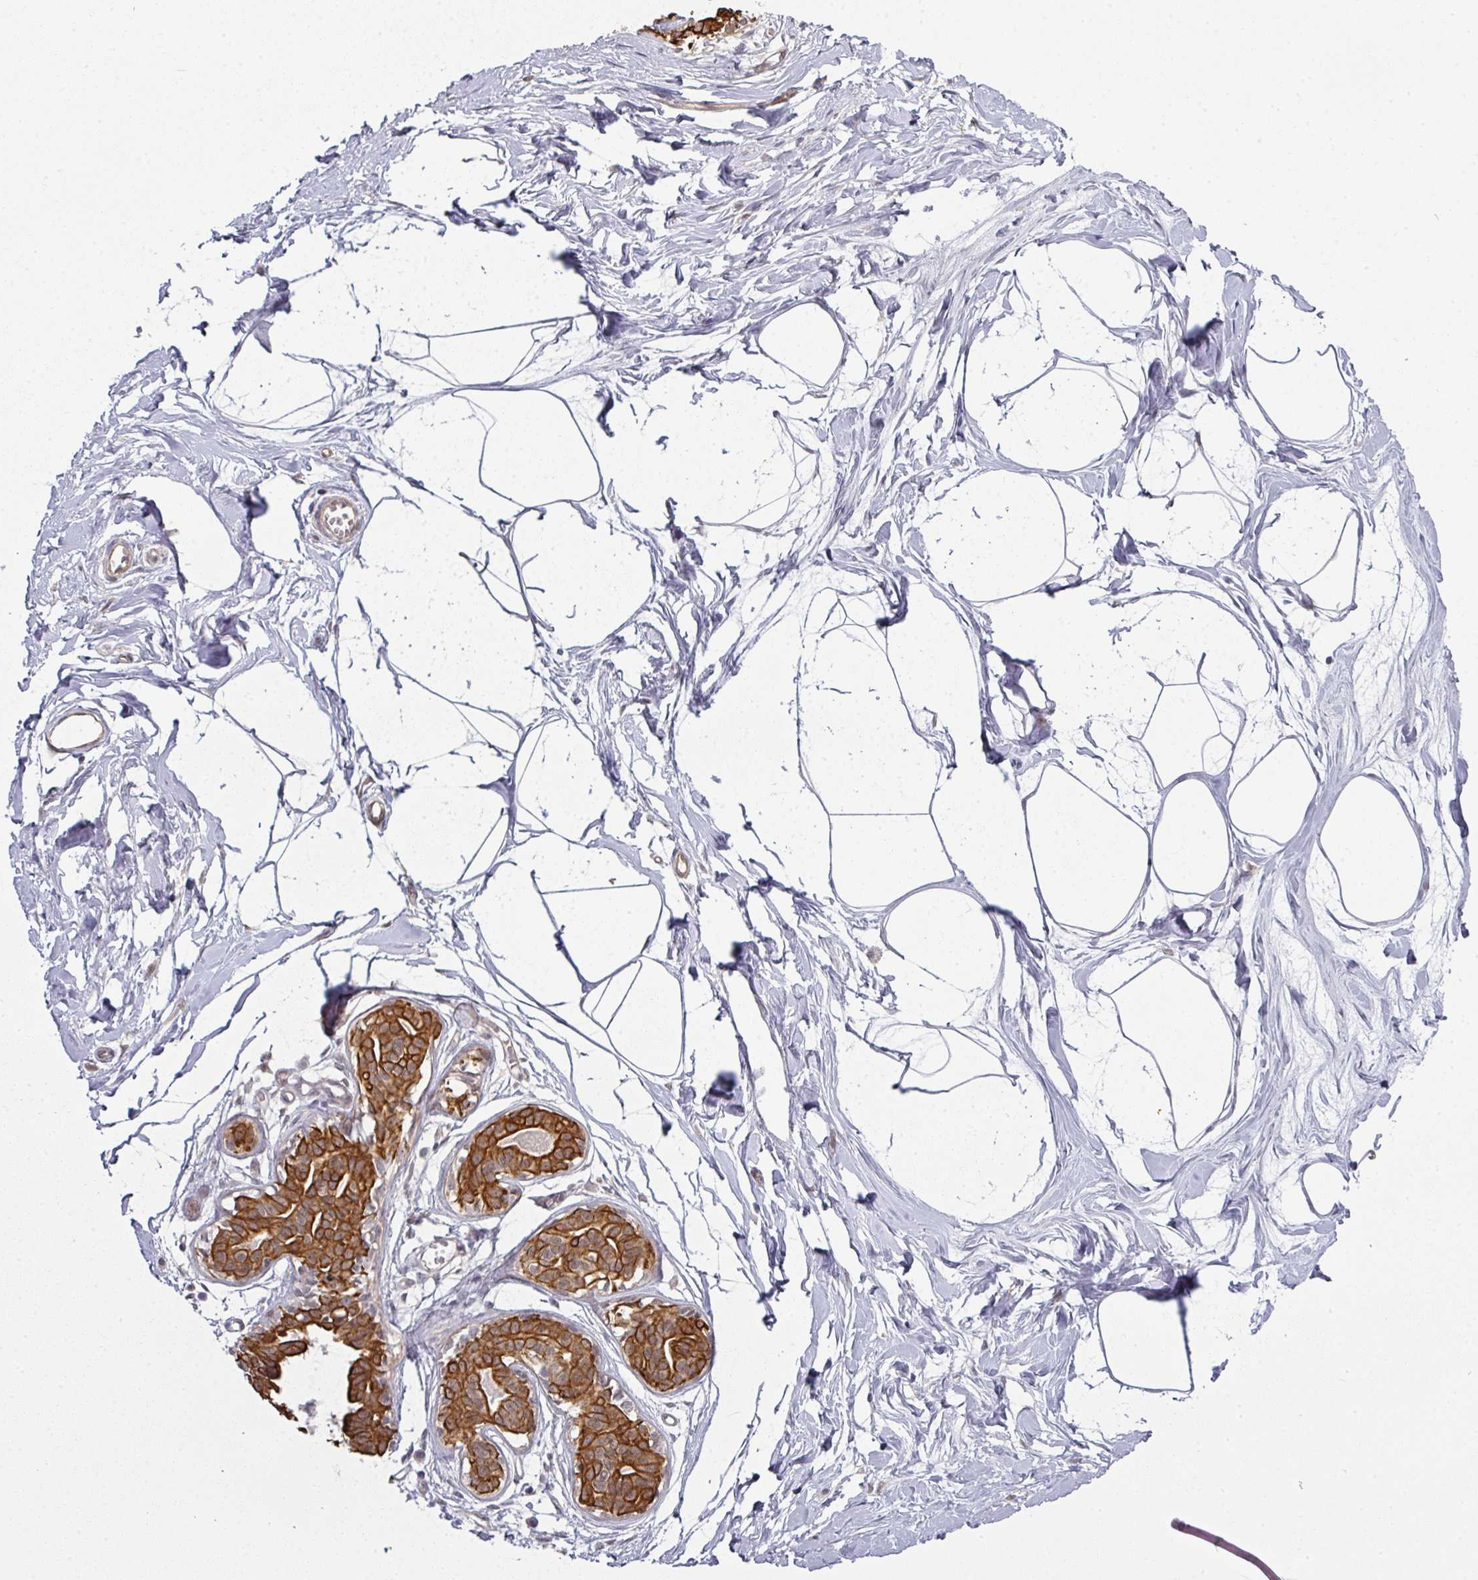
{"staining": {"intensity": "negative", "quantity": "none", "location": "none"}, "tissue": "breast", "cell_type": "Adipocytes", "image_type": "normal", "snomed": [{"axis": "morphology", "description": "Normal tissue, NOS"}, {"axis": "topography", "description": "Breast"}], "caption": "The immunohistochemistry histopathology image has no significant staining in adipocytes of breast.", "gene": "GTF2H3", "patient": {"sex": "female", "age": 45}}